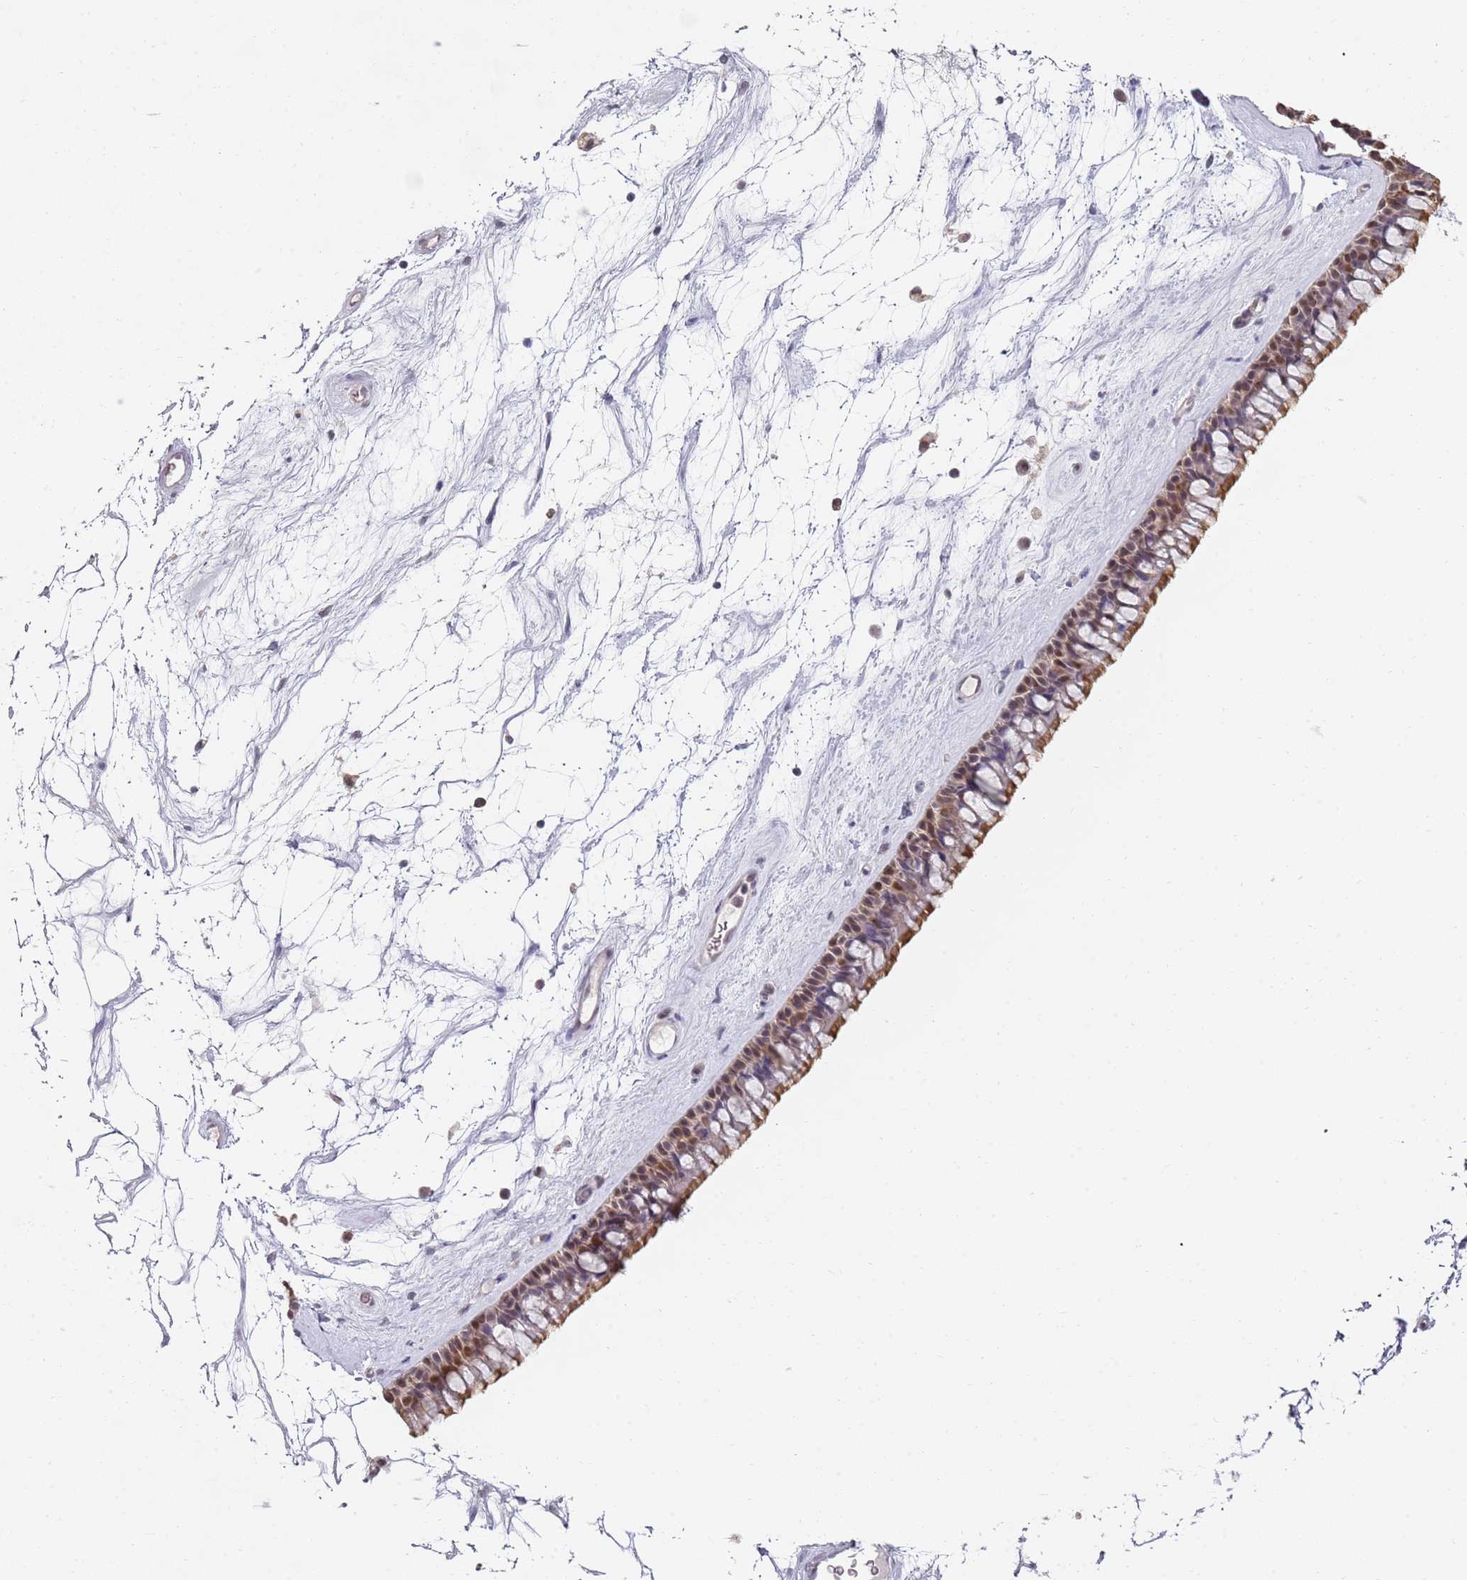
{"staining": {"intensity": "moderate", "quantity": ">75%", "location": "cytoplasmic/membranous,nuclear"}, "tissue": "nasopharynx", "cell_type": "Respiratory epithelial cells", "image_type": "normal", "snomed": [{"axis": "morphology", "description": "Normal tissue, NOS"}, {"axis": "topography", "description": "Nasopharynx"}], "caption": "Protein expression analysis of normal human nasopharynx reveals moderate cytoplasmic/membranous,nuclear expression in approximately >75% of respiratory epithelial cells. Nuclei are stained in blue.", "gene": "SMARCAL1", "patient": {"sex": "male", "age": 64}}